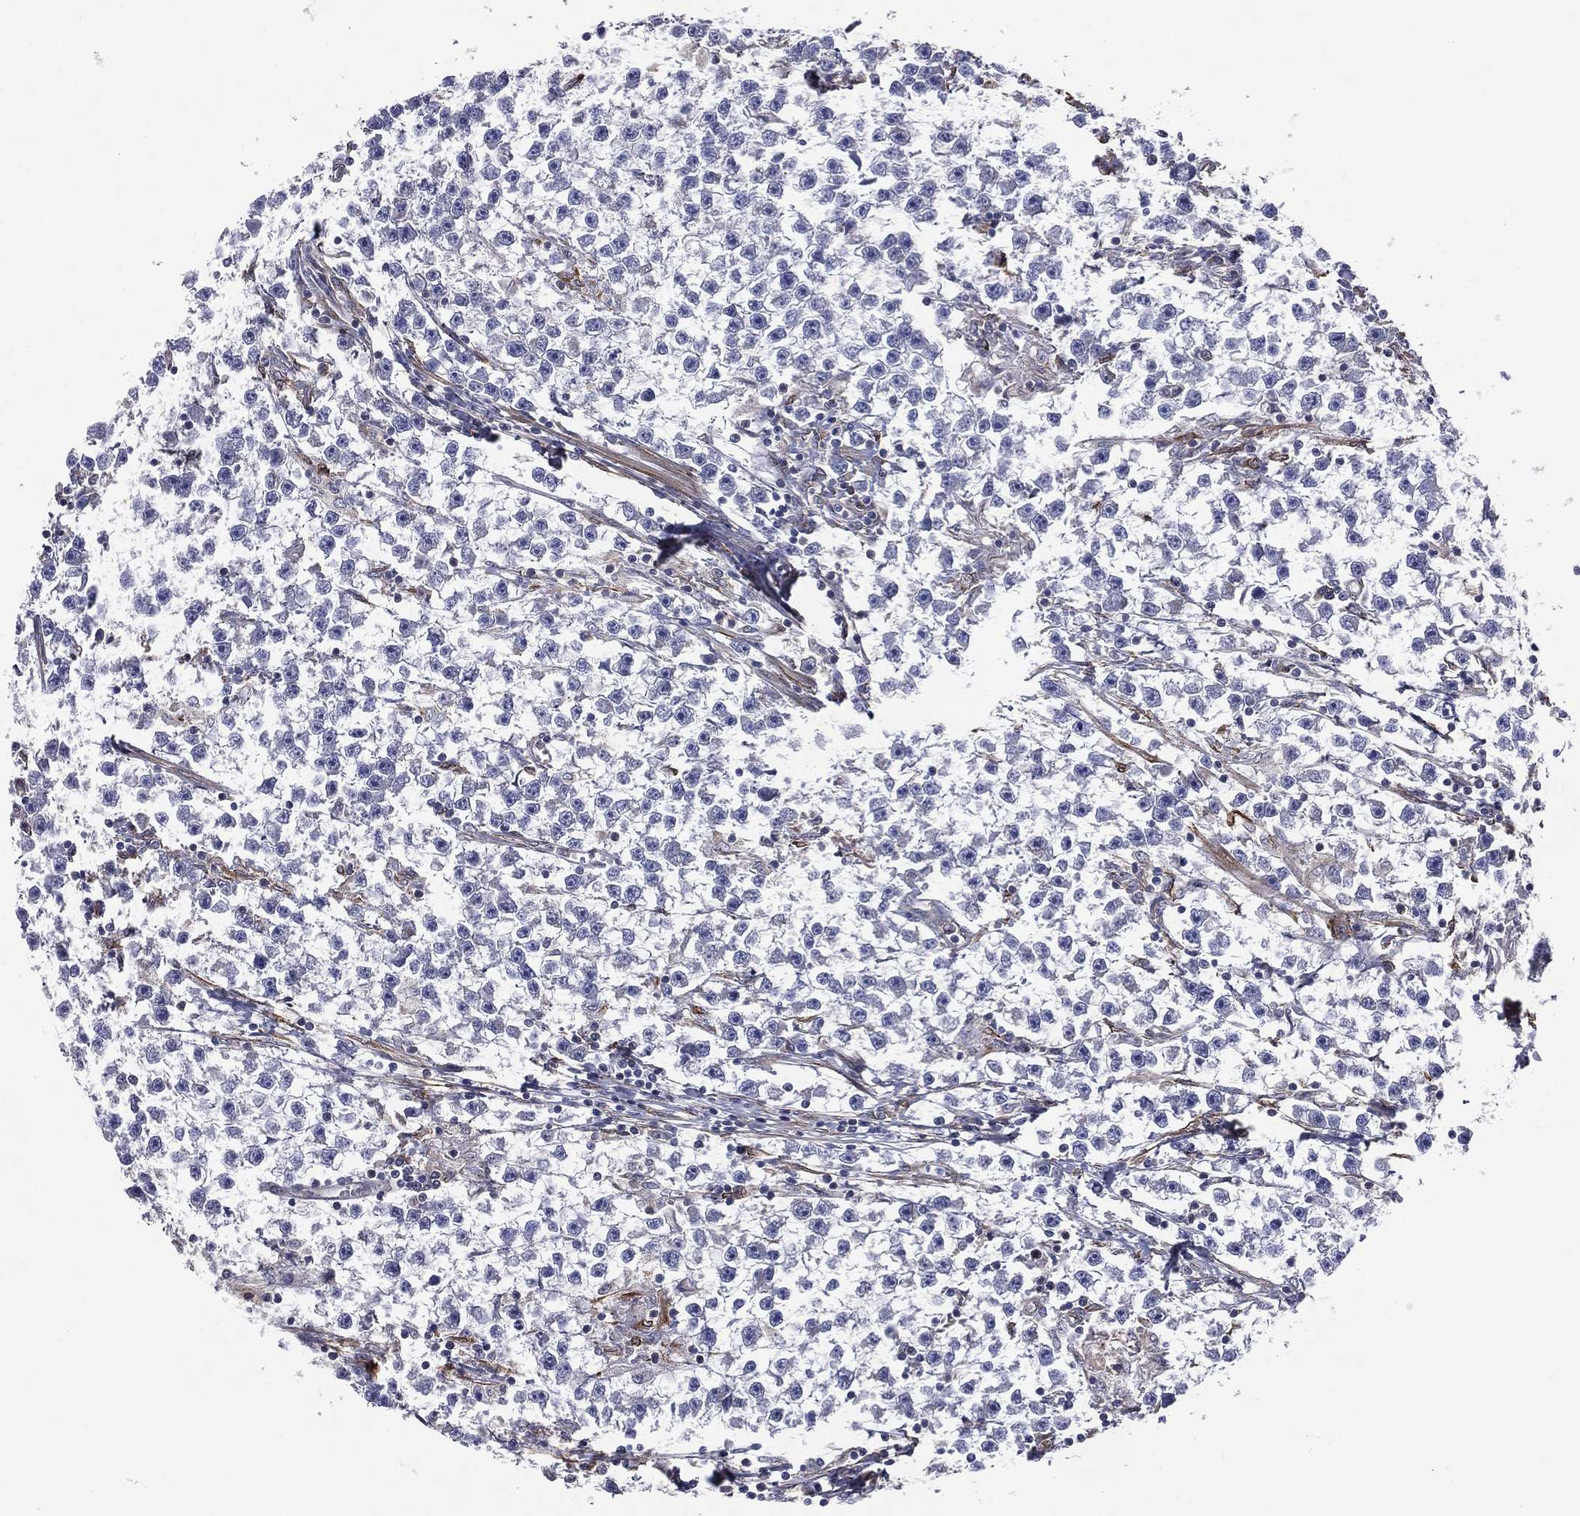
{"staining": {"intensity": "negative", "quantity": "none", "location": "none"}, "tissue": "testis cancer", "cell_type": "Tumor cells", "image_type": "cancer", "snomed": [{"axis": "morphology", "description": "Seminoma, NOS"}, {"axis": "topography", "description": "Testis"}], "caption": "The immunohistochemistry (IHC) photomicrograph has no significant expression in tumor cells of testis cancer tissue. The staining was performed using DAB (3,3'-diaminobenzidine) to visualize the protein expression in brown, while the nuclei were stained in blue with hematoxylin (Magnification: 20x).", "gene": "PGRMC1", "patient": {"sex": "male", "age": 59}}